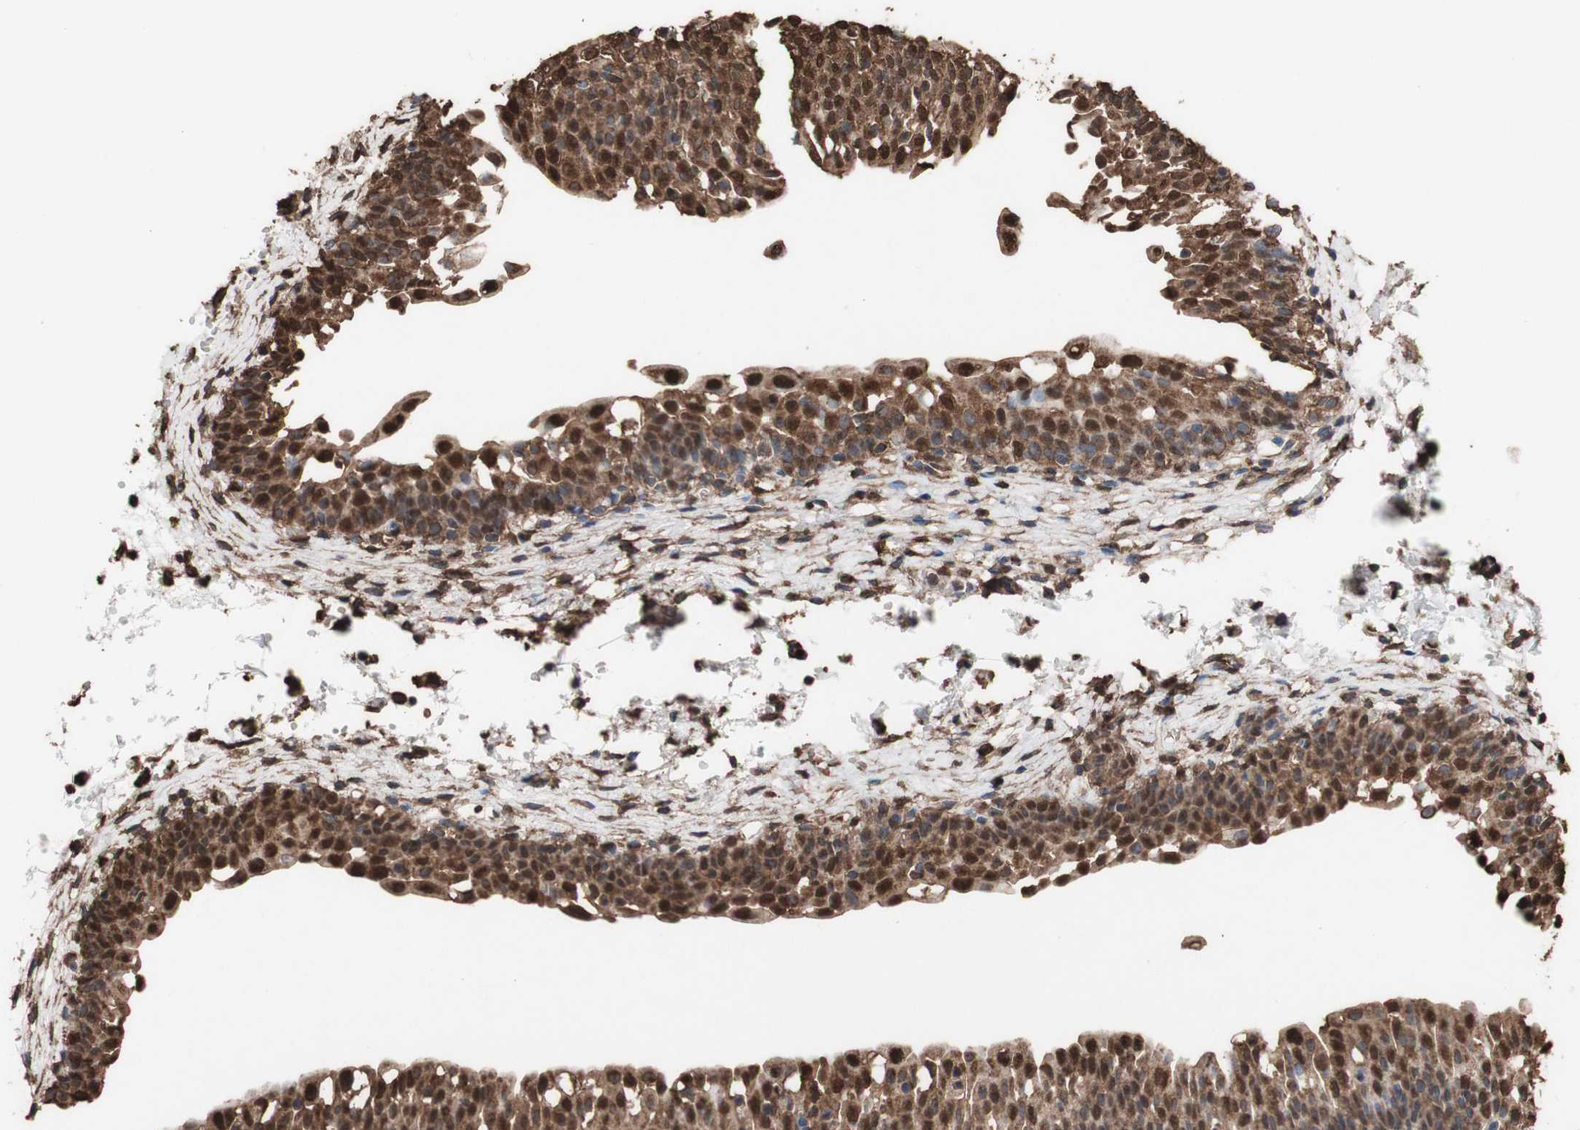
{"staining": {"intensity": "strong", "quantity": ">75%", "location": "cytoplasmic/membranous,nuclear"}, "tissue": "urinary bladder", "cell_type": "Urothelial cells", "image_type": "normal", "snomed": [{"axis": "morphology", "description": "Normal tissue, NOS"}, {"axis": "topography", "description": "Urinary bladder"}], "caption": "Immunohistochemical staining of normal human urinary bladder reveals >75% levels of strong cytoplasmic/membranous,nuclear protein positivity in about >75% of urothelial cells. The protein is stained brown, and the nuclei are stained in blue (DAB IHC with brightfield microscopy, high magnification).", "gene": "PIDD1", "patient": {"sex": "male", "age": 55}}